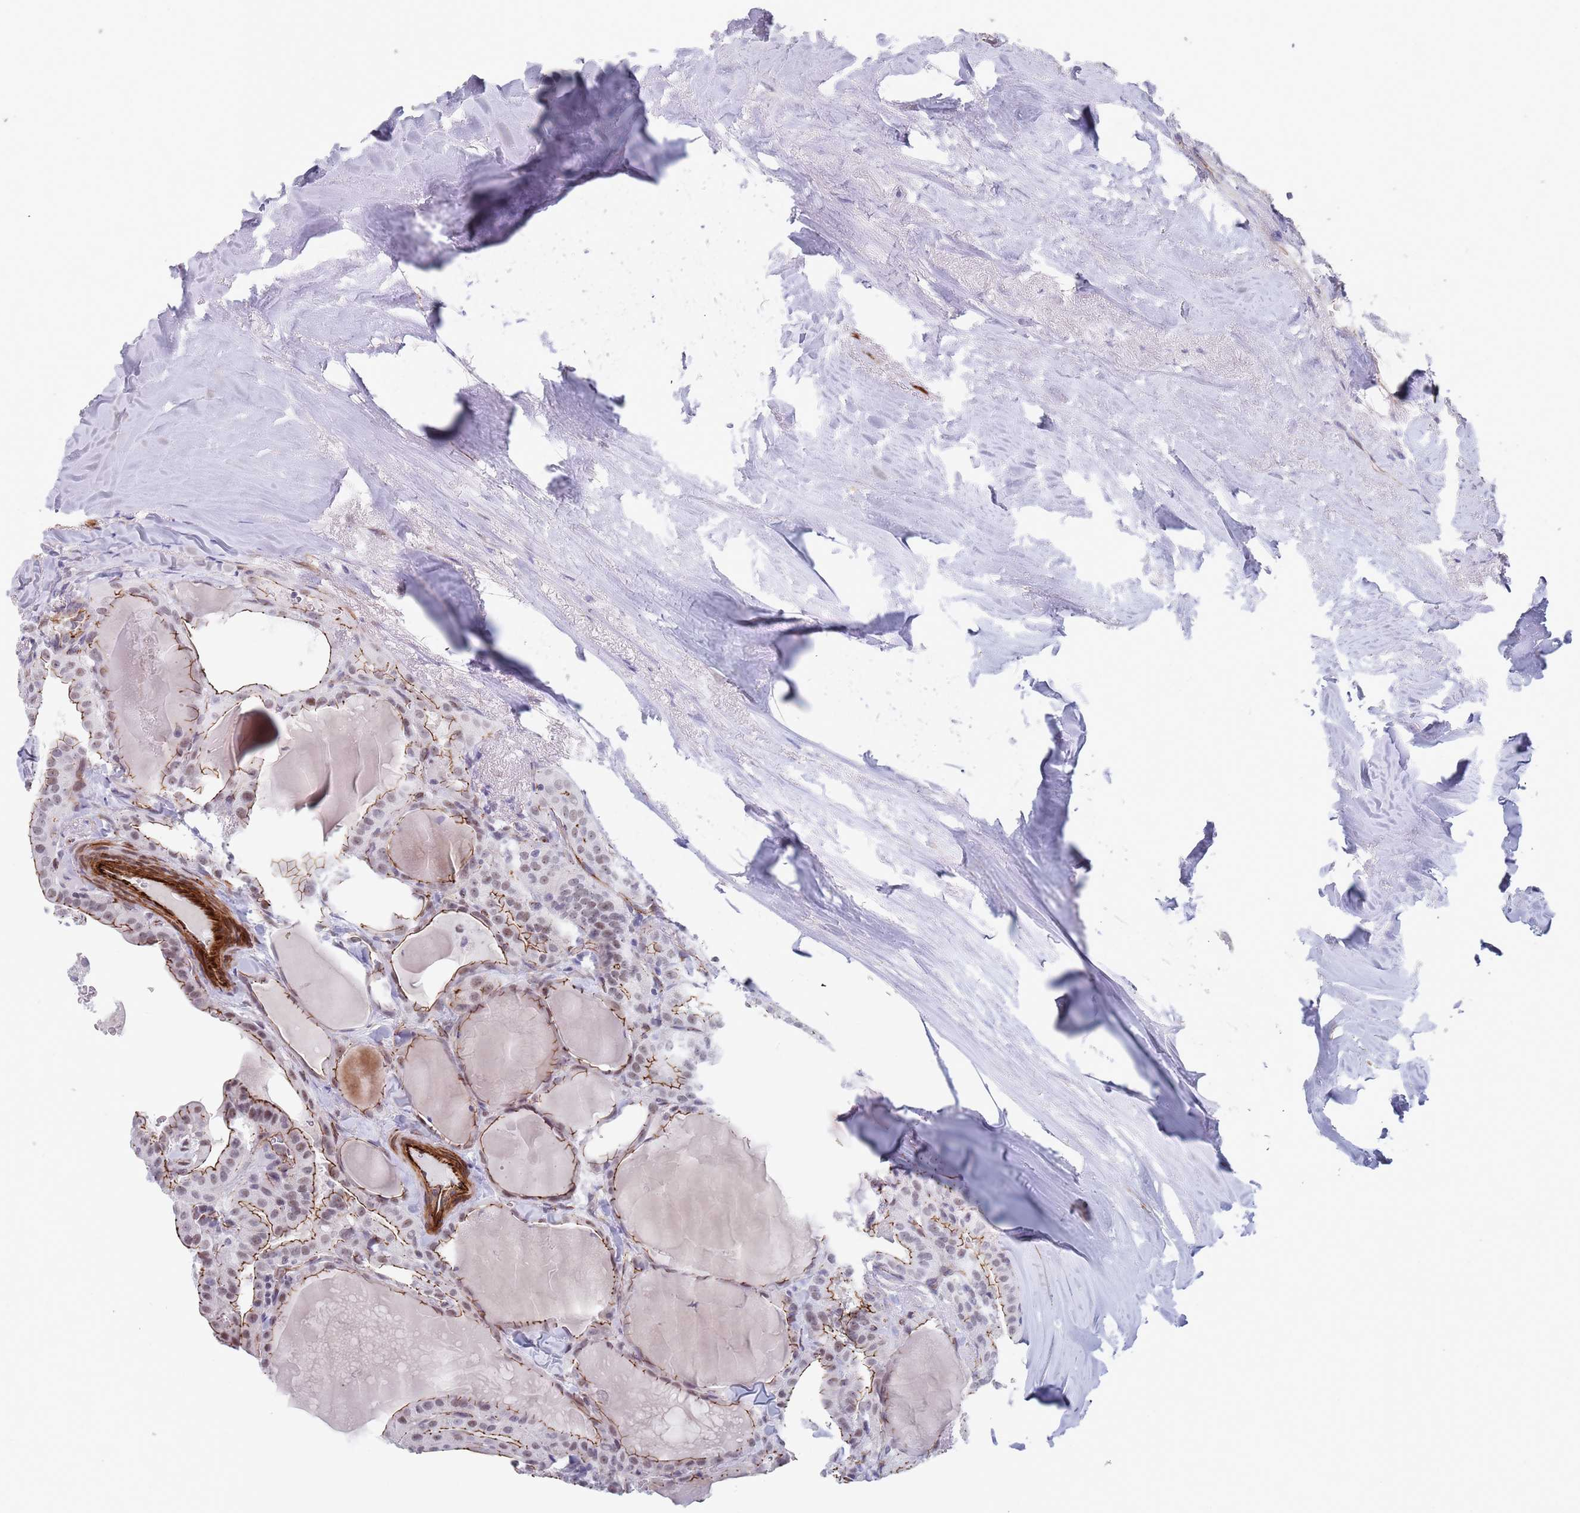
{"staining": {"intensity": "moderate", "quantity": "25%-75%", "location": "cytoplasmic/membranous,nuclear"}, "tissue": "thyroid cancer", "cell_type": "Tumor cells", "image_type": "cancer", "snomed": [{"axis": "morphology", "description": "Papillary adenocarcinoma, NOS"}, {"axis": "topography", "description": "Thyroid gland"}], "caption": "Moderate cytoplasmic/membranous and nuclear protein staining is present in about 25%-75% of tumor cells in thyroid papillary adenocarcinoma.", "gene": "OR5A2", "patient": {"sex": "male", "age": 52}}